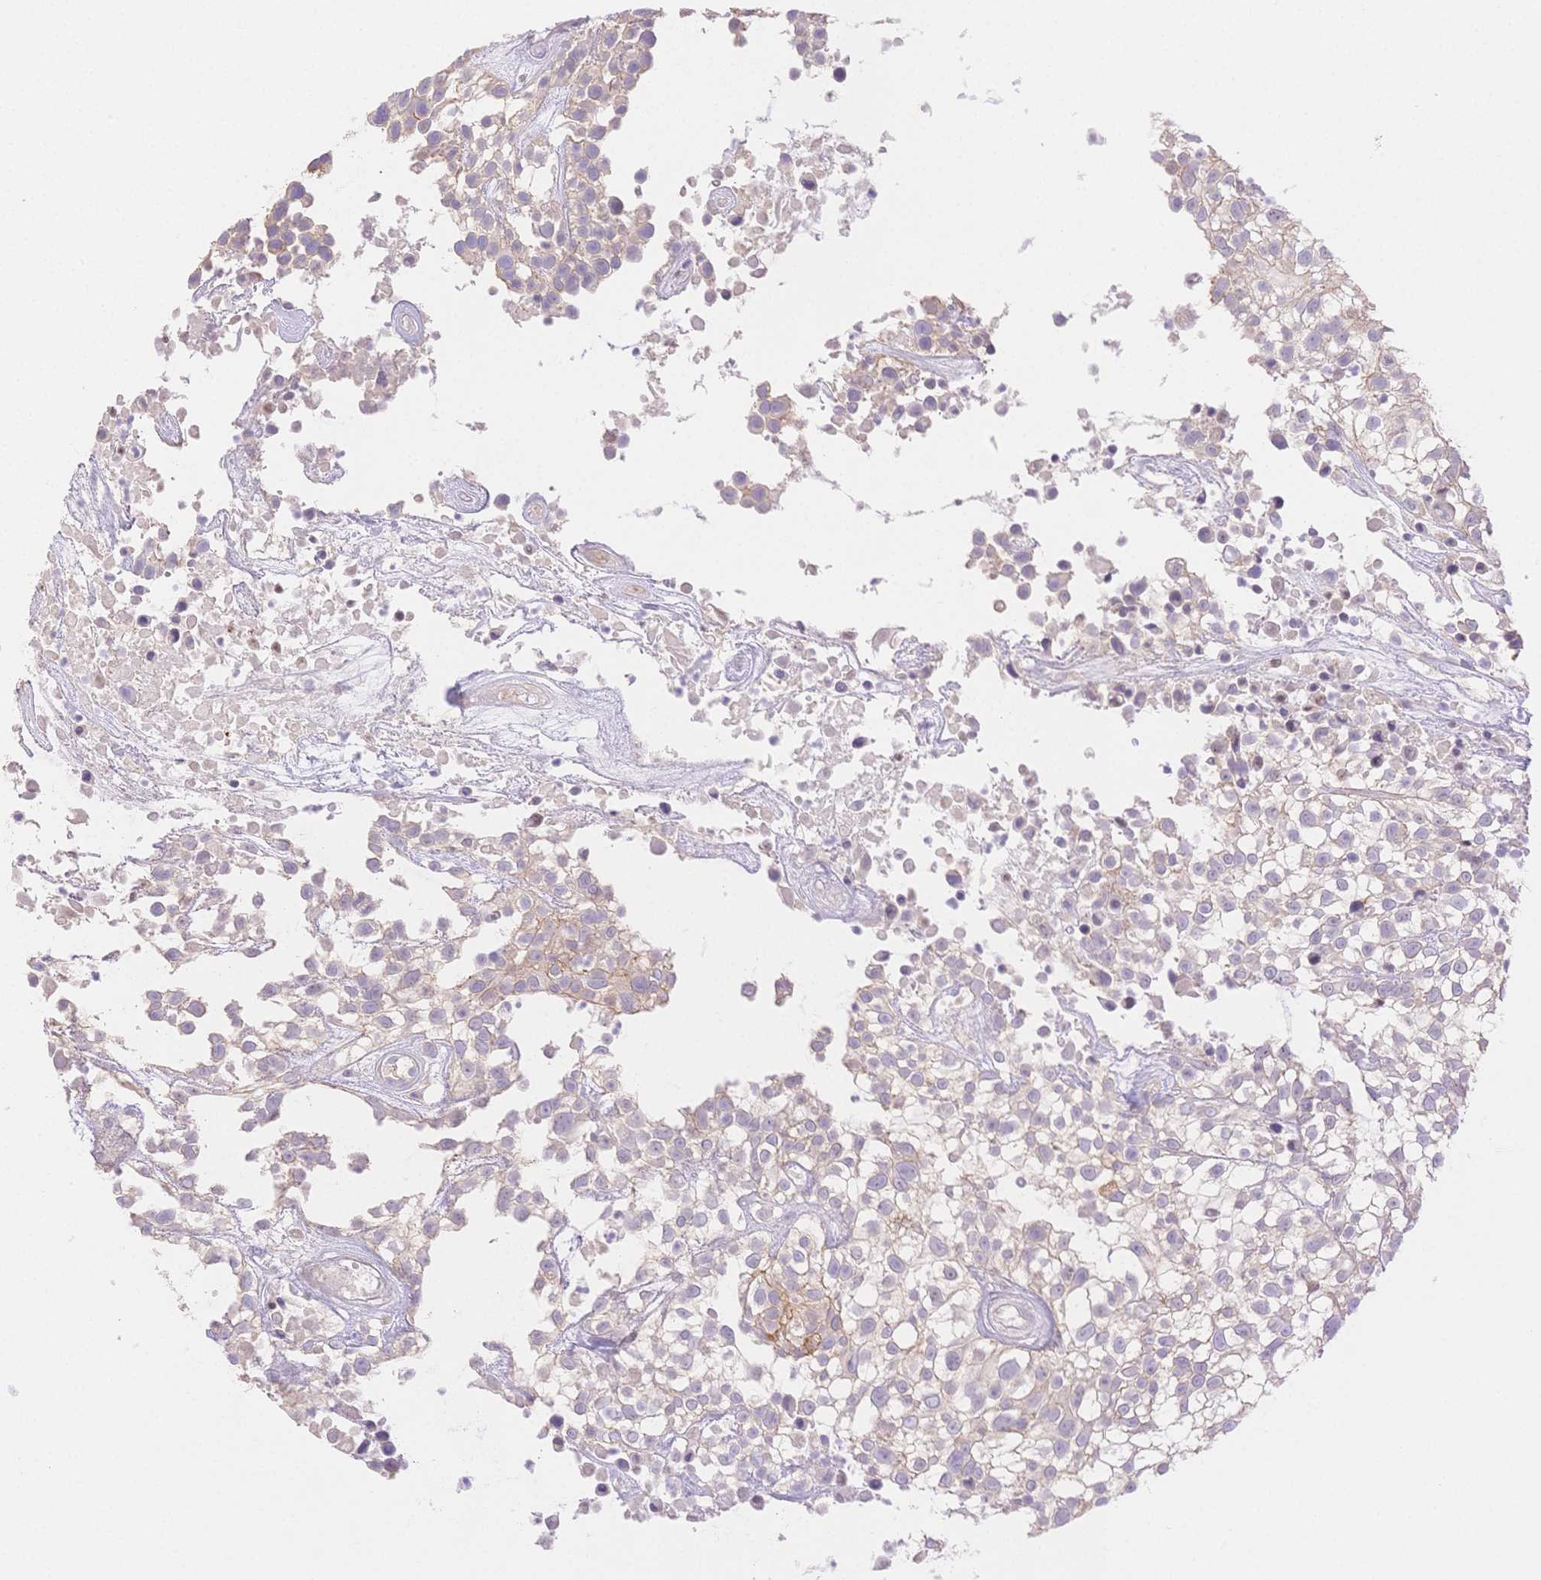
{"staining": {"intensity": "weak", "quantity": "<25%", "location": "cytoplasmic/membranous"}, "tissue": "urothelial cancer", "cell_type": "Tumor cells", "image_type": "cancer", "snomed": [{"axis": "morphology", "description": "Urothelial carcinoma, High grade"}, {"axis": "topography", "description": "Urinary bladder"}], "caption": "High magnification brightfield microscopy of urothelial cancer stained with DAB (3,3'-diaminobenzidine) (brown) and counterstained with hematoxylin (blue): tumor cells show no significant staining.", "gene": "WDR54", "patient": {"sex": "male", "age": 56}}